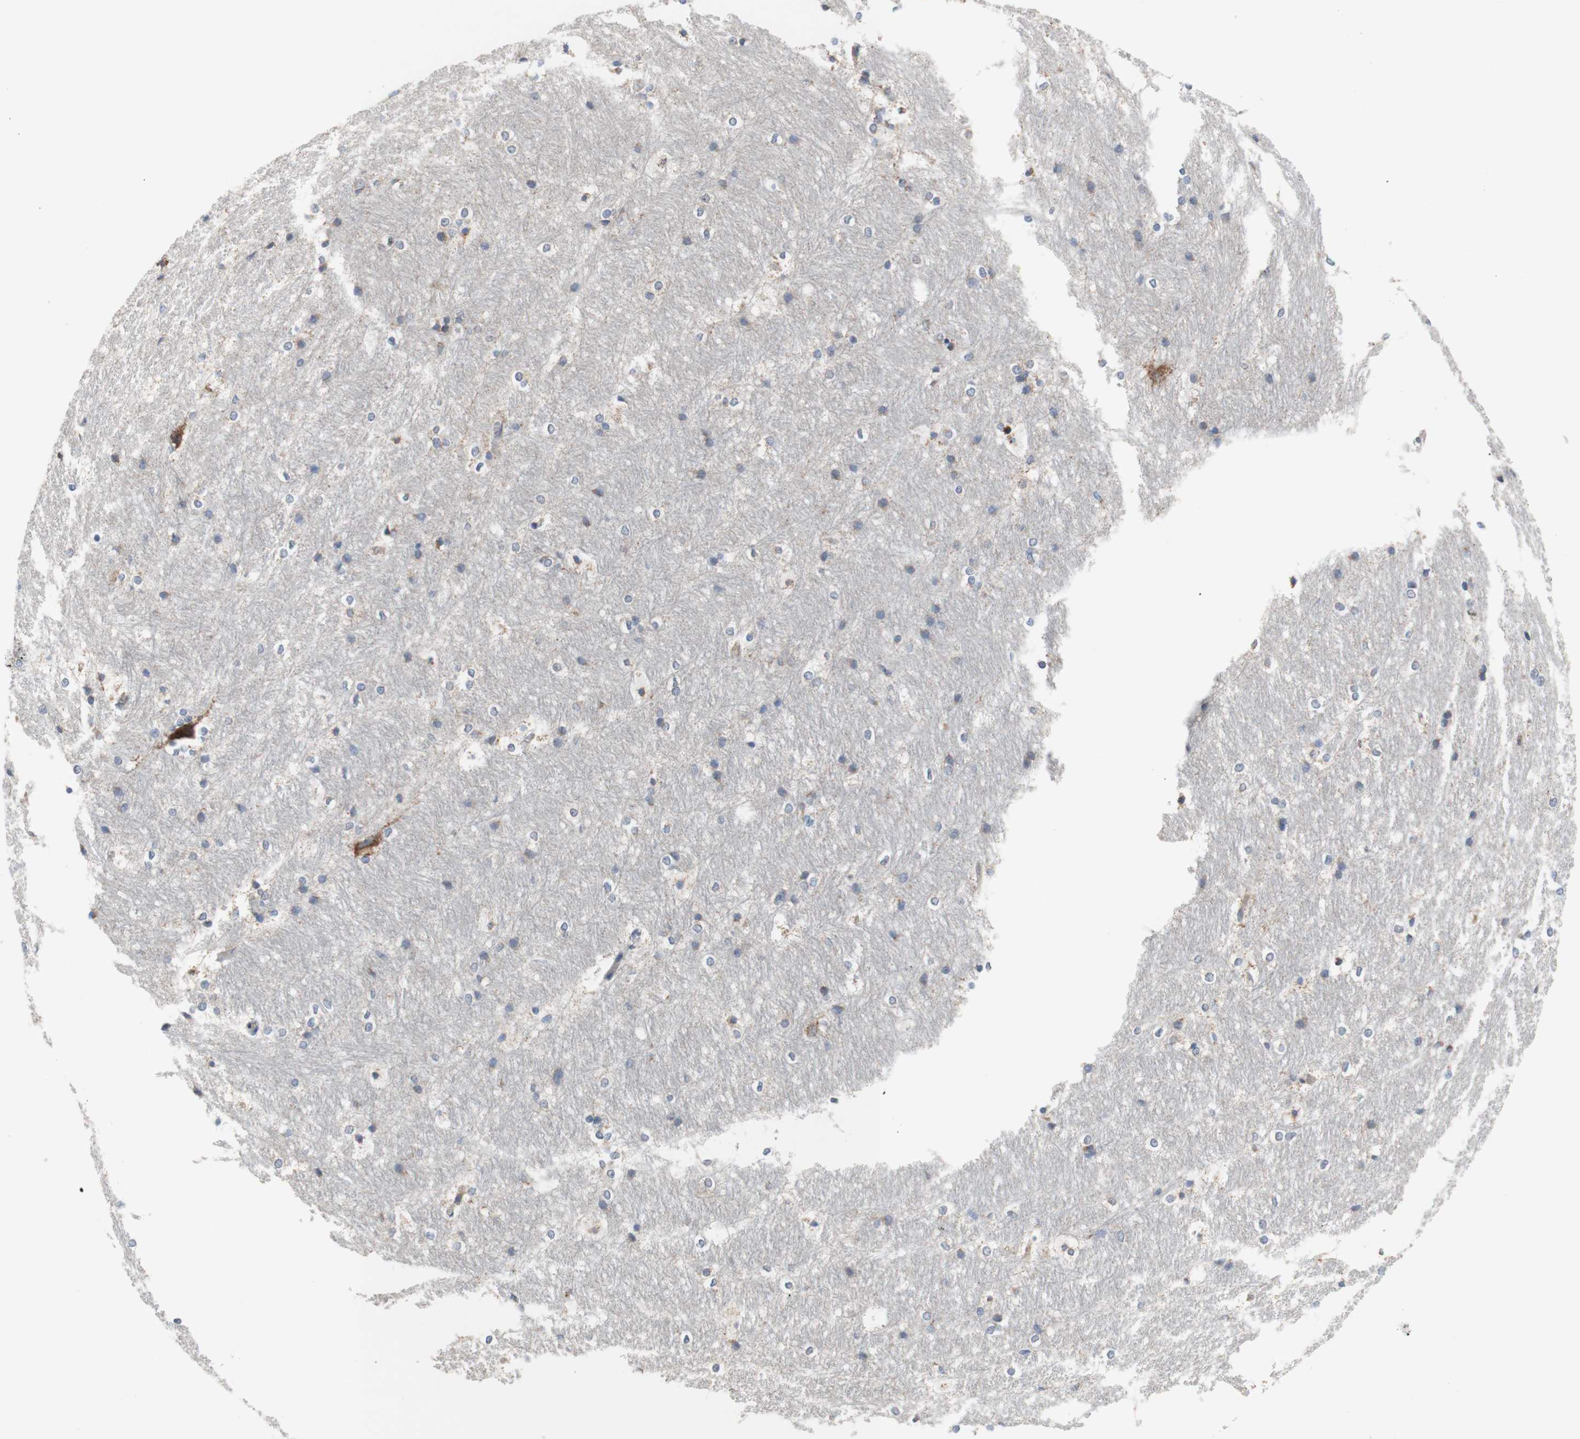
{"staining": {"intensity": "moderate", "quantity": "<25%", "location": "cytoplasmic/membranous"}, "tissue": "hippocampus", "cell_type": "Glial cells", "image_type": "normal", "snomed": [{"axis": "morphology", "description": "Normal tissue, NOS"}, {"axis": "topography", "description": "Hippocampus"}], "caption": "Benign hippocampus demonstrates moderate cytoplasmic/membranous positivity in about <25% of glial cells, visualized by immunohistochemistry.", "gene": "FMR1", "patient": {"sex": "female", "age": 19}}